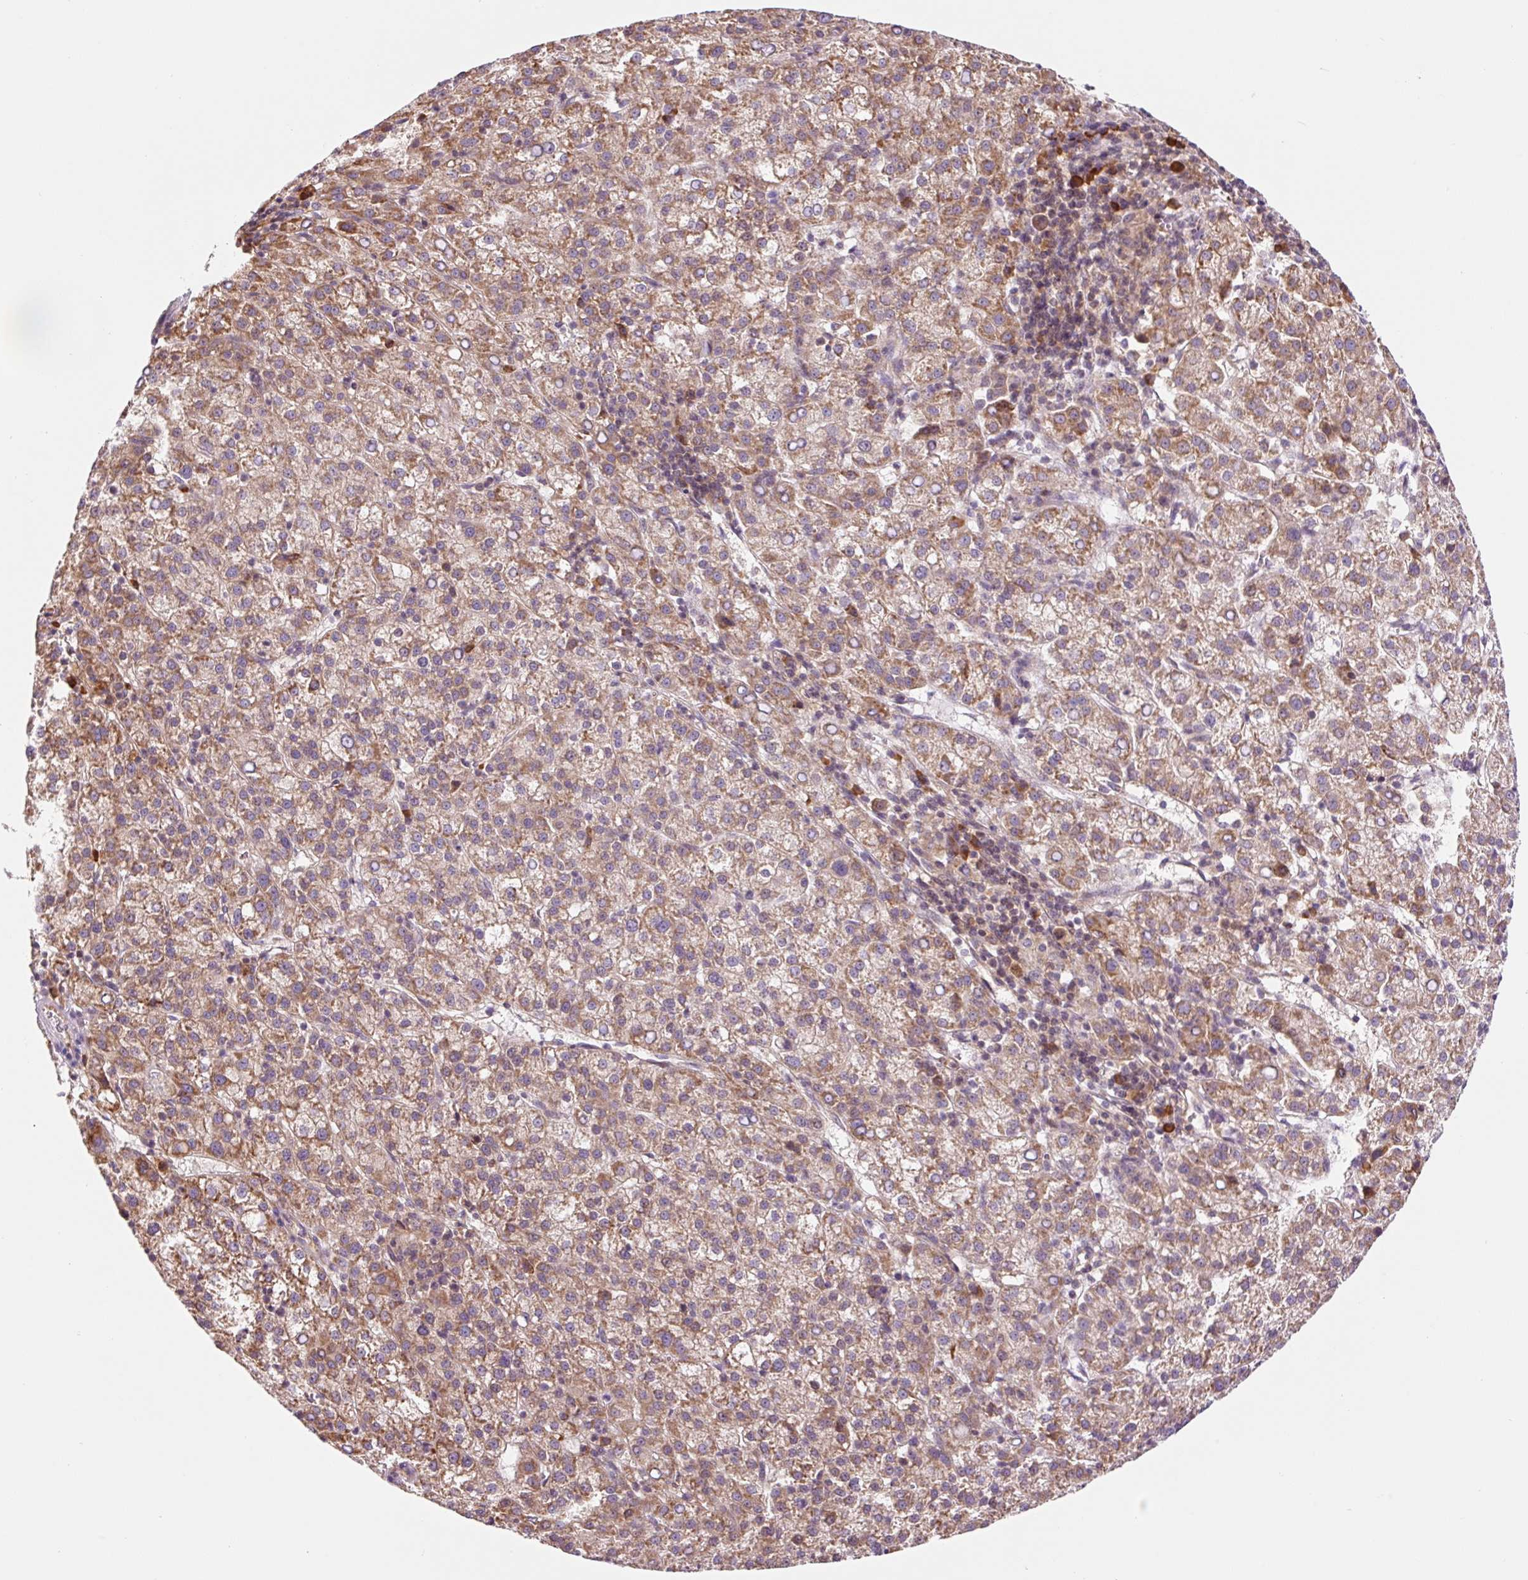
{"staining": {"intensity": "moderate", "quantity": ">75%", "location": "cytoplasmic/membranous"}, "tissue": "liver cancer", "cell_type": "Tumor cells", "image_type": "cancer", "snomed": [{"axis": "morphology", "description": "Carcinoma, Hepatocellular, NOS"}, {"axis": "topography", "description": "Liver"}], "caption": "Protein staining reveals moderate cytoplasmic/membranous expression in approximately >75% of tumor cells in liver hepatocellular carcinoma.", "gene": "RPL41", "patient": {"sex": "female", "age": 58}}